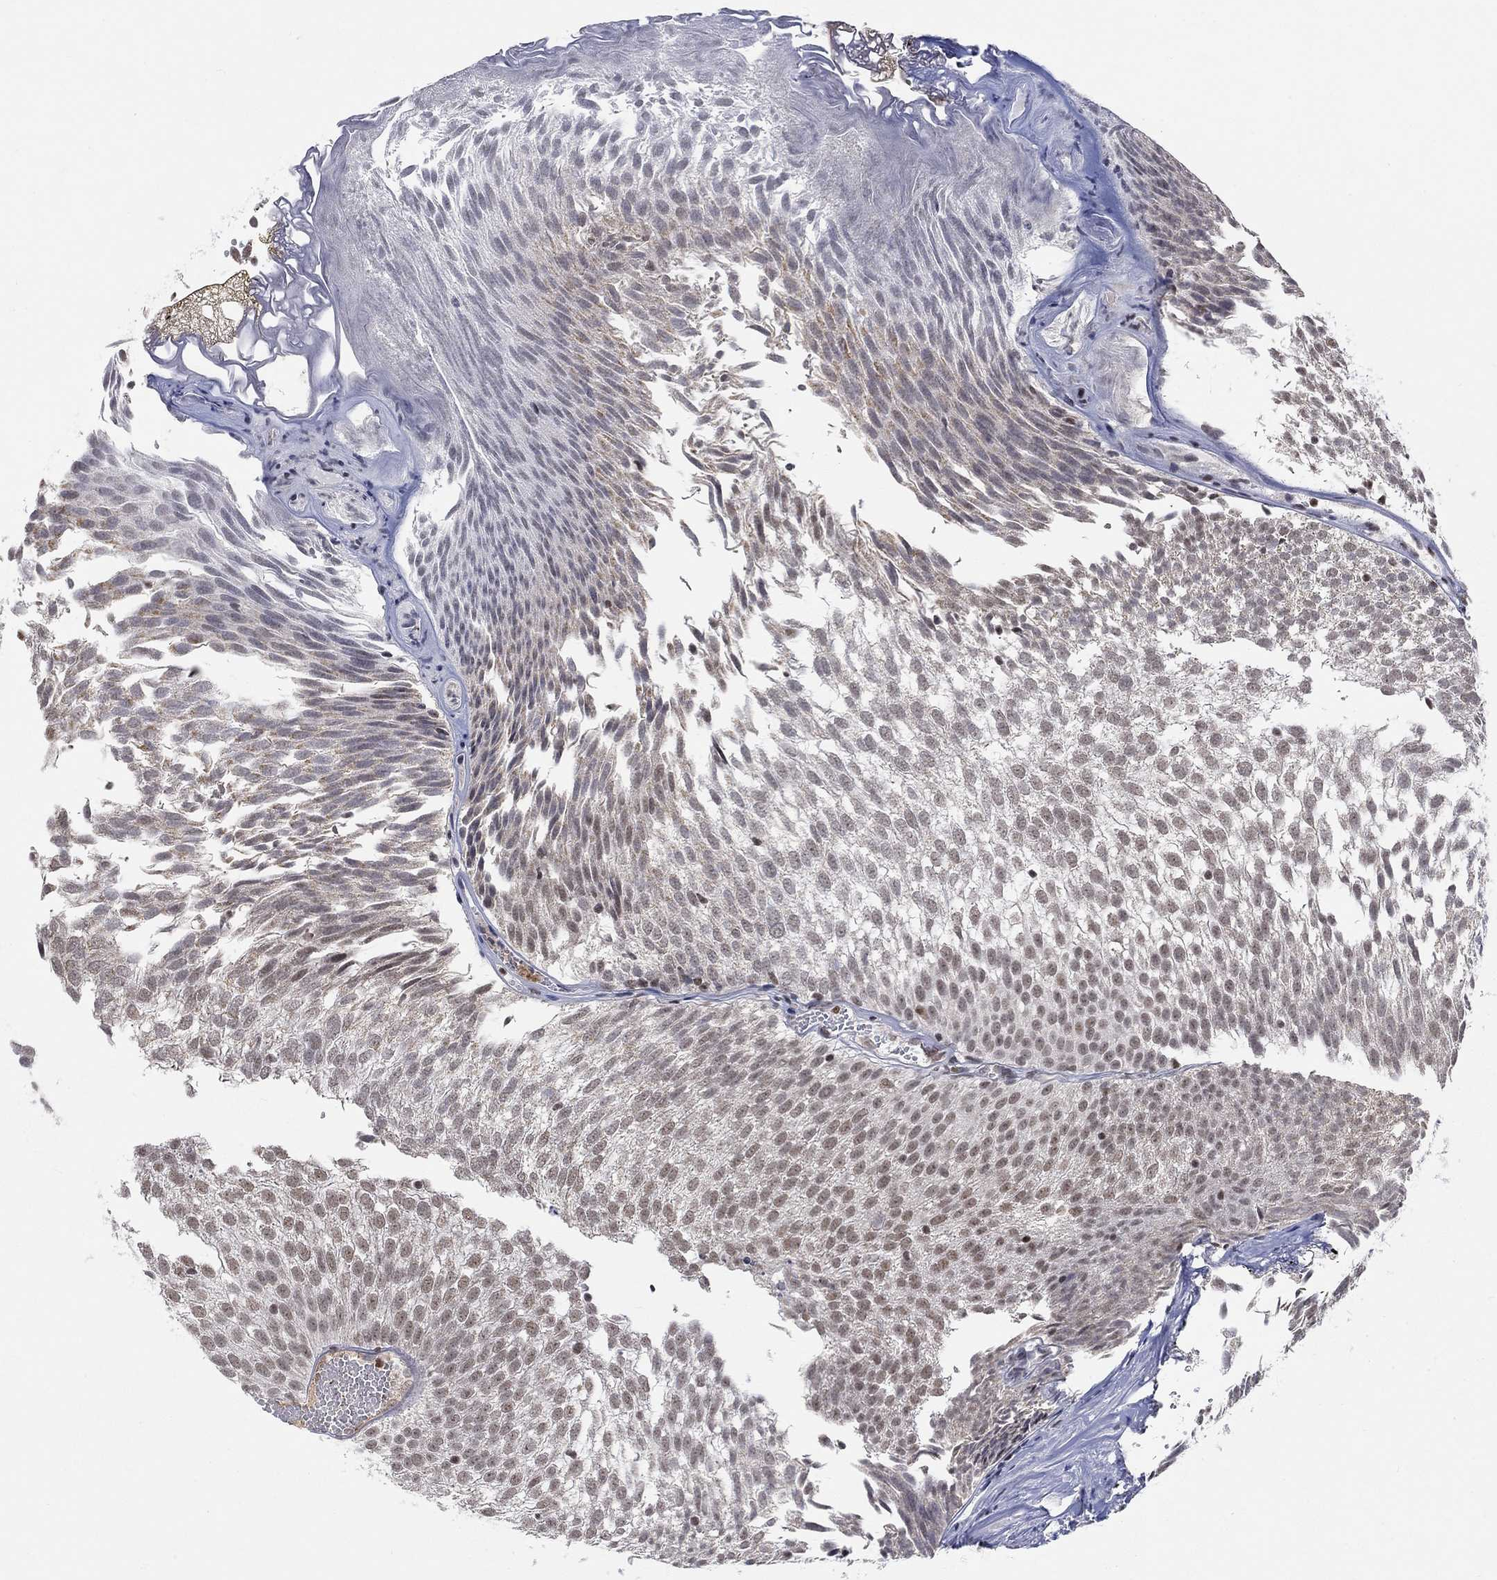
{"staining": {"intensity": "strong", "quantity": "<25%", "location": "nuclear"}, "tissue": "urothelial cancer", "cell_type": "Tumor cells", "image_type": "cancer", "snomed": [{"axis": "morphology", "description": "Urothelial carcinoma, Low grade"}, {"axis": "topography", "description": "Urinary bladder"}], "caption": "Human urothelial carcinoma (low-grade) stained with a brown dye exhibits strong nuclear positive positivity in approximately <25% of tumor cells.", "gene": "KLF12", "patient": {"sex": "male", "age": 52}}